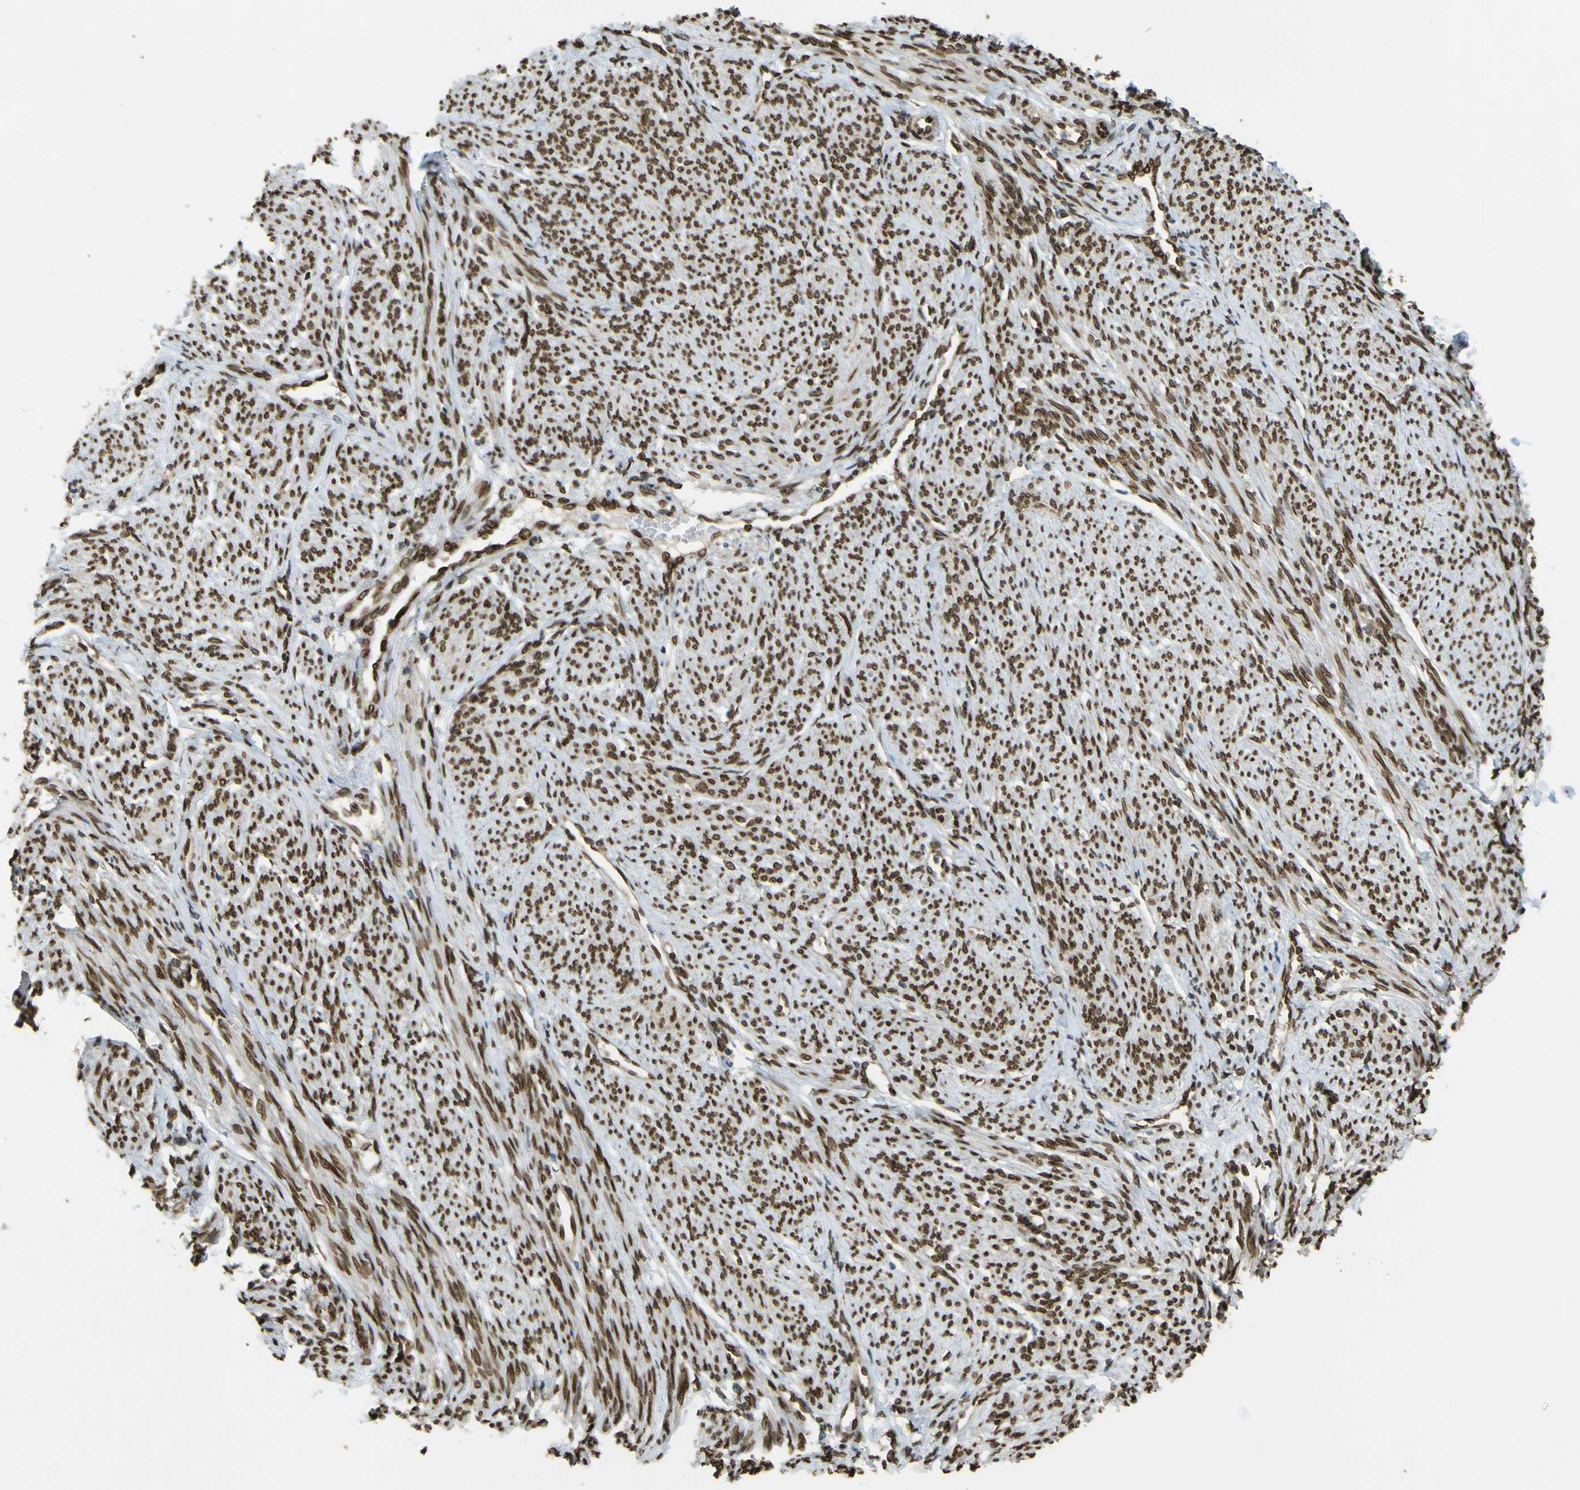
{"staining": {"intensity": "moderate", "quantity": ">75%", "location": "cytoplasmic/membranous,nuclear"}, "tissue": "smooth muscle", "cell_type": "Smooth muscle cells", "image_type": "normal", "snomed": [{"axis": "morphology", "description": "Normal tissue, NOS"}, {"axis": "topography", "description": "Smooth muscle"}], "caption": "Unremarkable smooth muscle exhibits moderate cytoplasmic/membranous,nuclear expression in approximately >75% of smooth muscle cells, visualized by immunohistochemistry.", "gene": "GALNT1", "patient": {"sex": "female", "age": 65}}